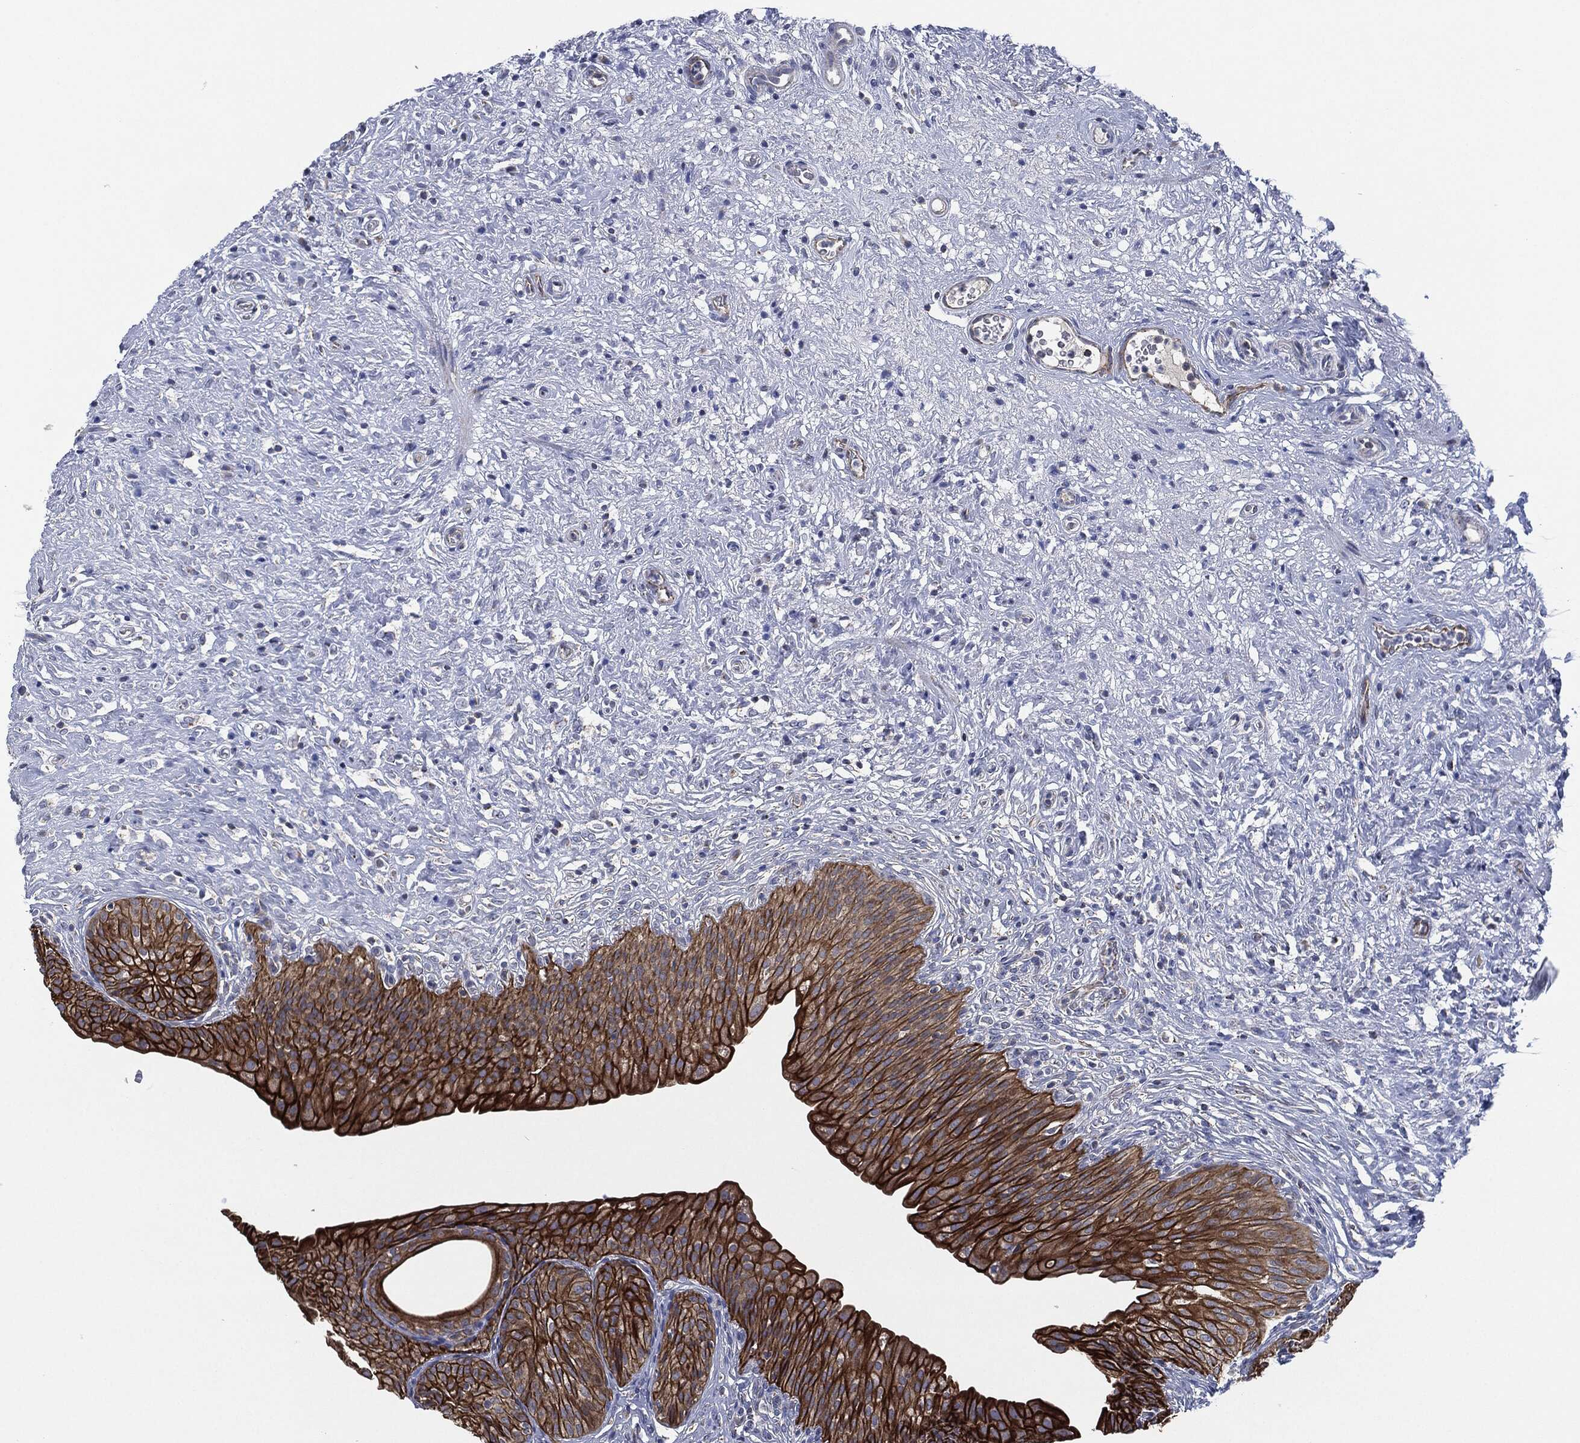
{"staining": {"intensity": "strong", "quantity": ">75%", "location": "cytoplasmic/membranous"}, "tissue": "urinary bladder", "cell_type": "Urothelial cells", "image_type": "normal", "snomed": [{"axis": "morphology", "description": "Normal tissue, NOS"}, {"axis": "topography", "description": "Urinary bladder"}], "caption": "This image reveals benign urinary bladder stained with immunohistochemistry to label a protein in brown. The cytoplasmic/membranous of urothelial cells show strong positivity for the protein. Nuclei are counter-stained blue.", "gene": "SHROOM2", "patient": {"sex": "male", "age": 46}}